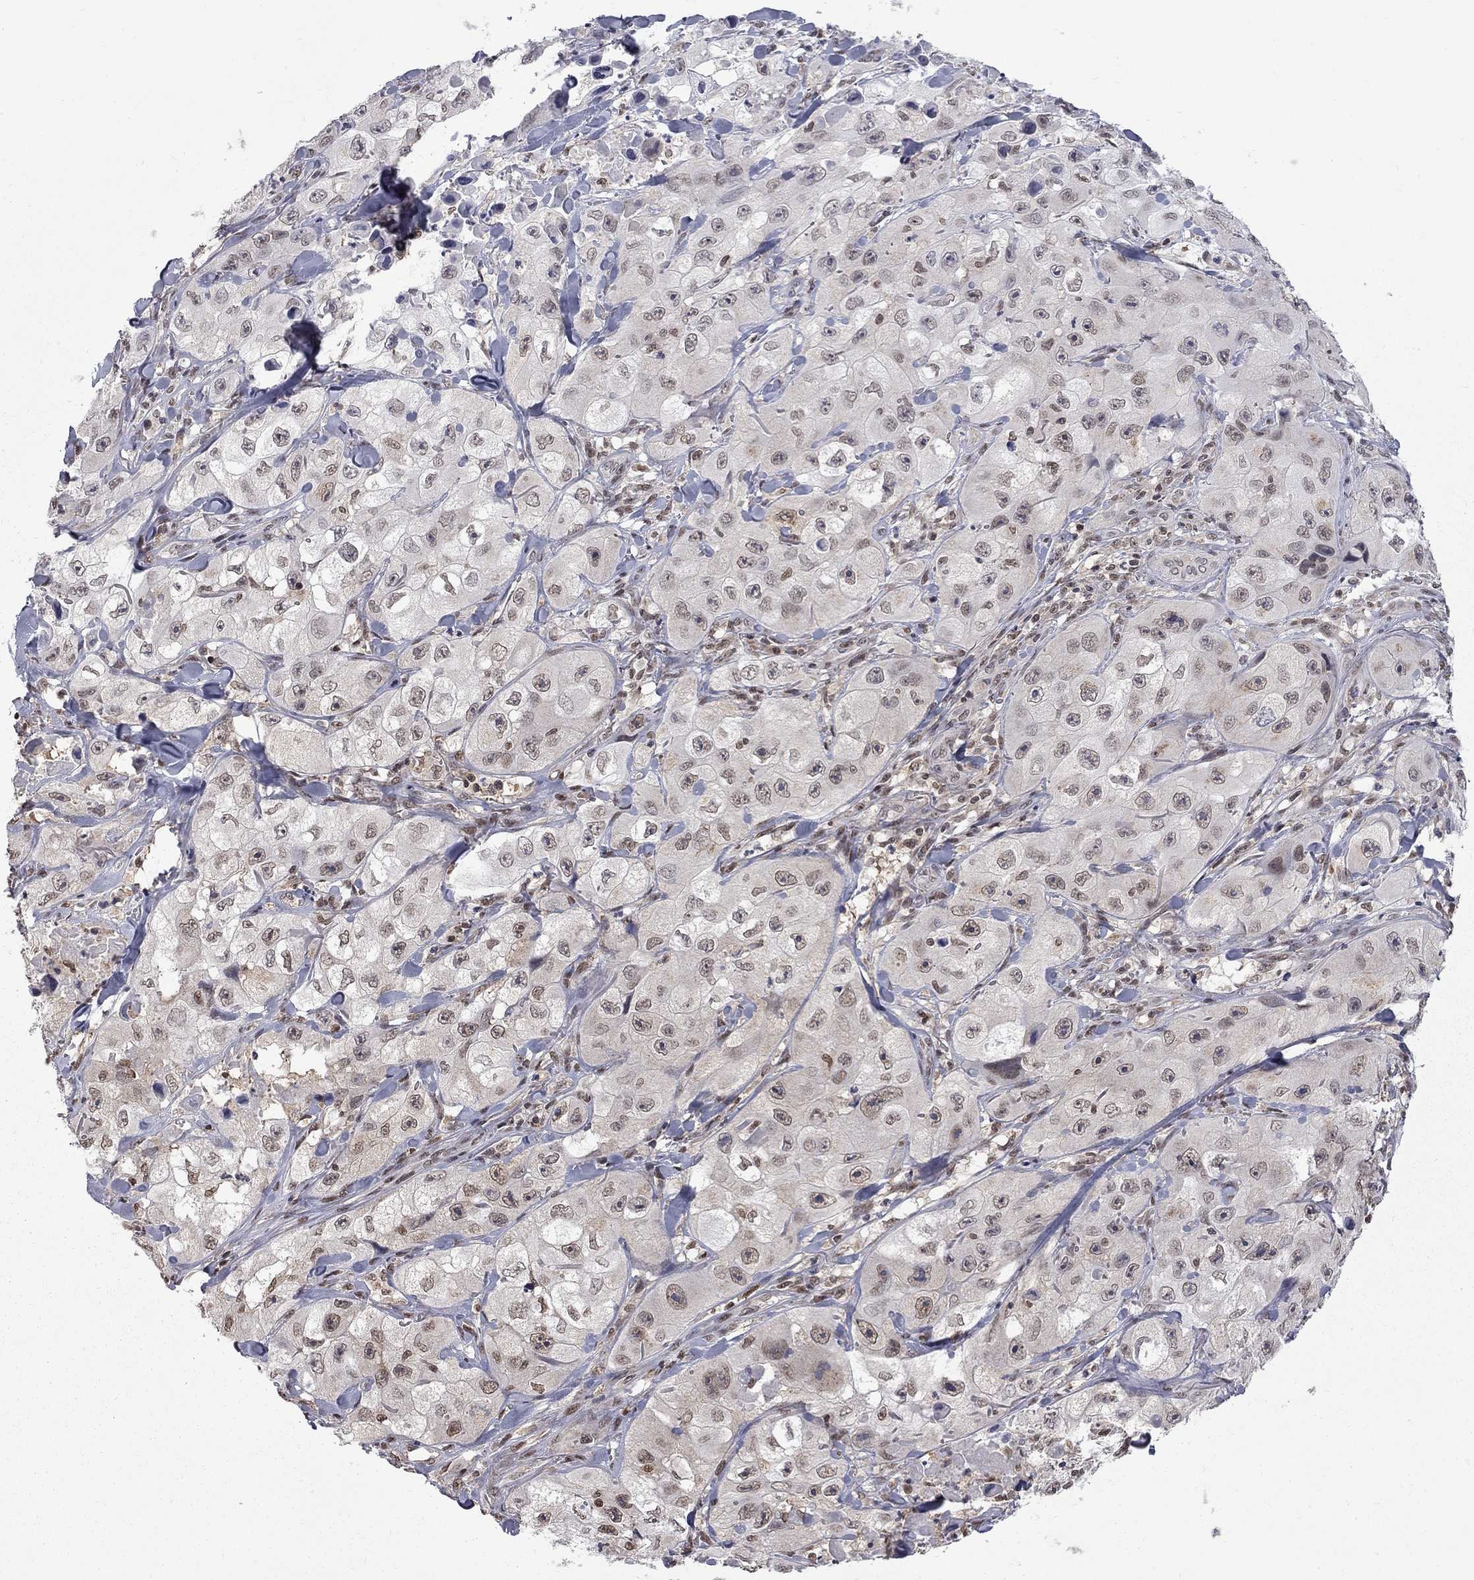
{"staining": {"intensity": "weak", "quantity": "<25%", "location": "nuclear"}, "tissue": "skin cancer", "cell_type": "Tumor cells", "image_type": "cancer", "snomed": [{"axis": "morphology", "description": "Squamous cell carcinoma, NOS"}, {"axis": "topography", "description": "Skin"}, {"axis": "topography", "description": "Subcutis"}], "caption": "The micrograph demonstrates no staining of tumor cells in squamous cell carcinoma (skin).", "gene": "RFWD3", "patient": {"sex": "male", "age": 73}}